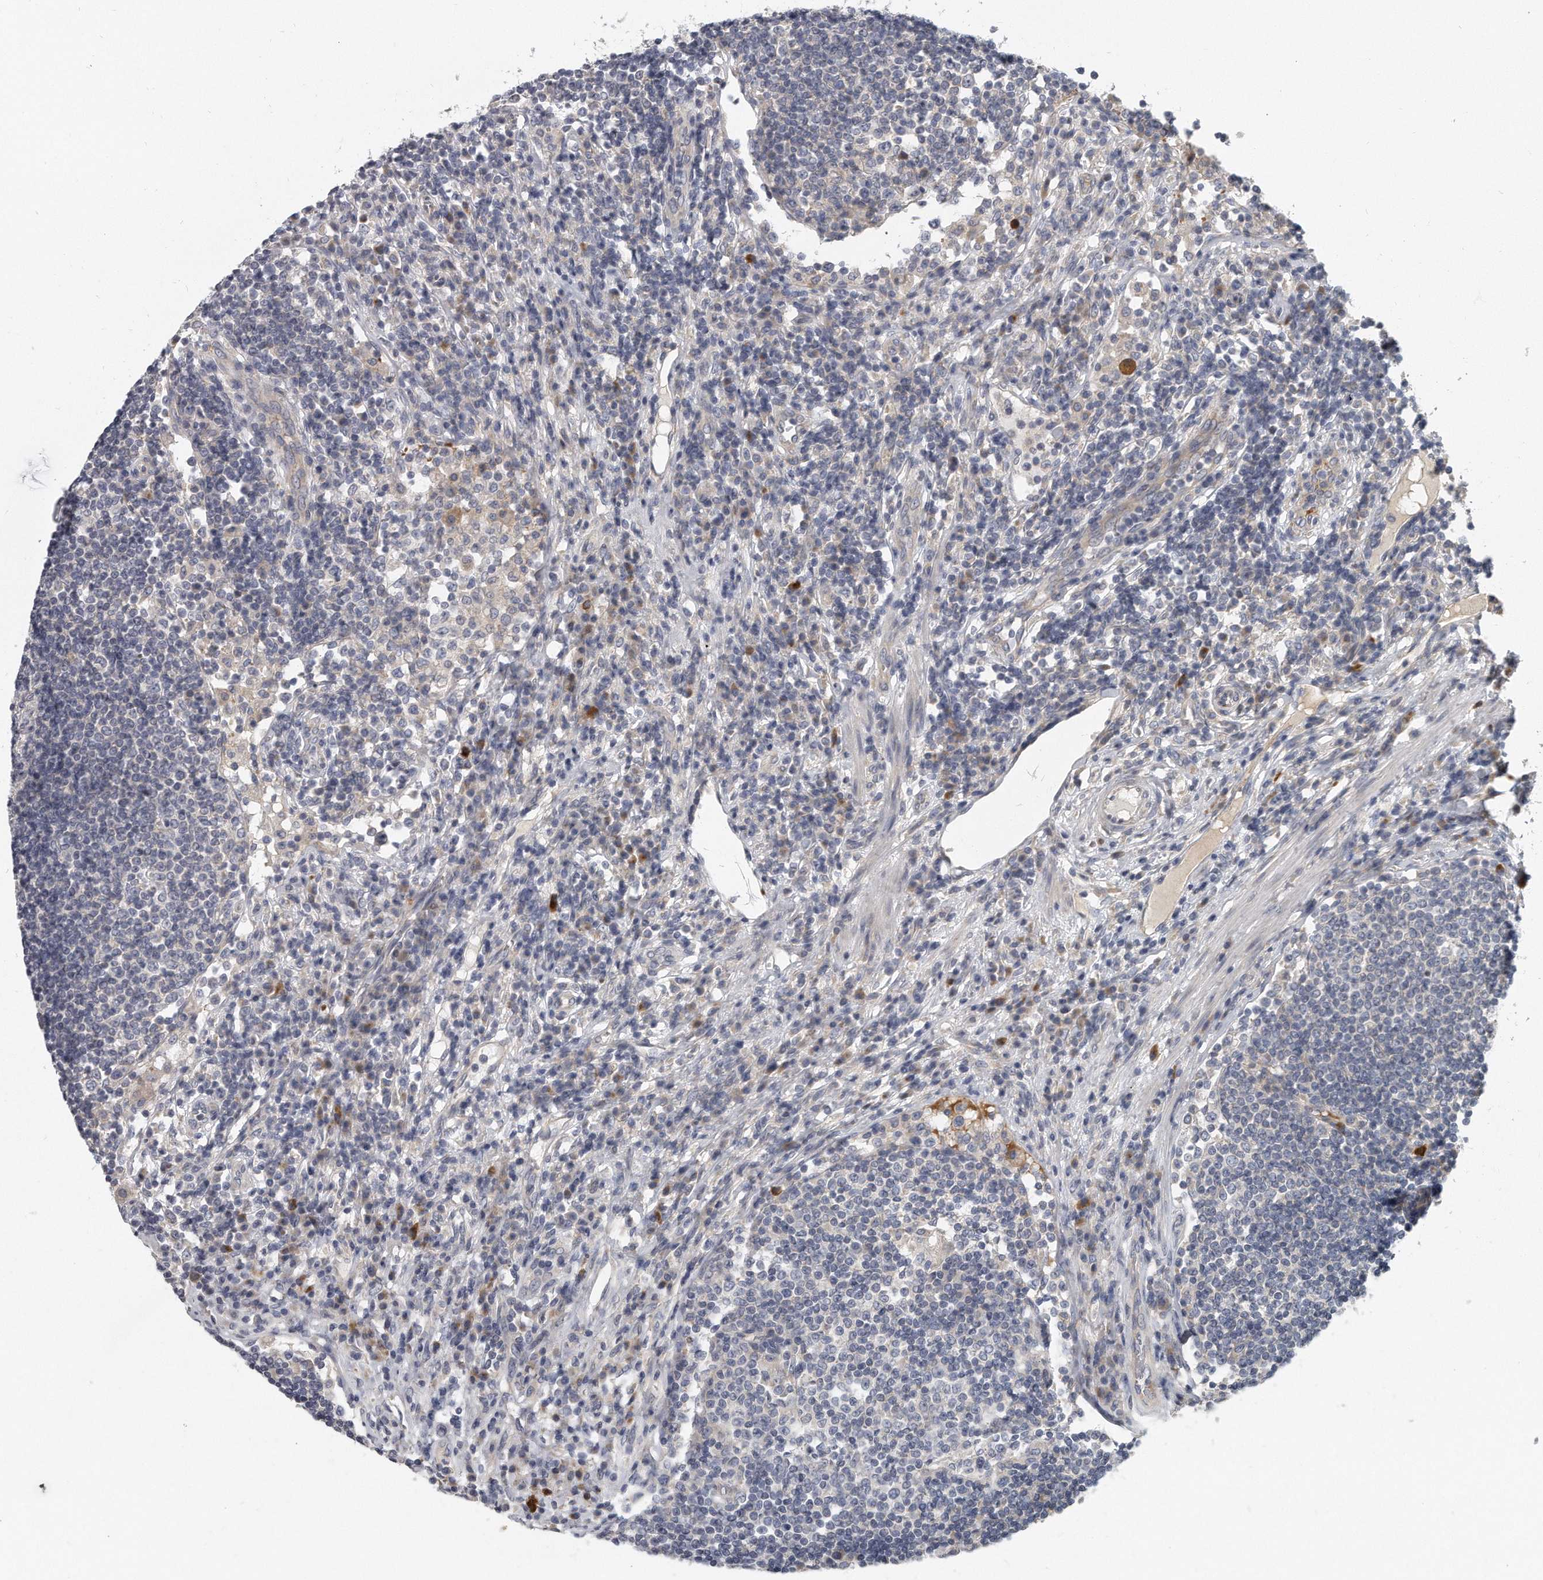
{"staining": {"intensity": "negative", "quantity": "none", "location": "none"}, "tissue": "lymph node", "cell_type": "Germinal center cells", "image_type": "normal", "snomed": [{"axis": "morphology", "description": "Normal tissue, NOS"}, {"axis": "topography", "description": "Lymph node"}], "caption": "Micrograph shows no protein positivity in germinal center cells of unremarkable lymph node.", "gene": "PLEKHA6", "patient": {"sex": "female", "age": 53}}